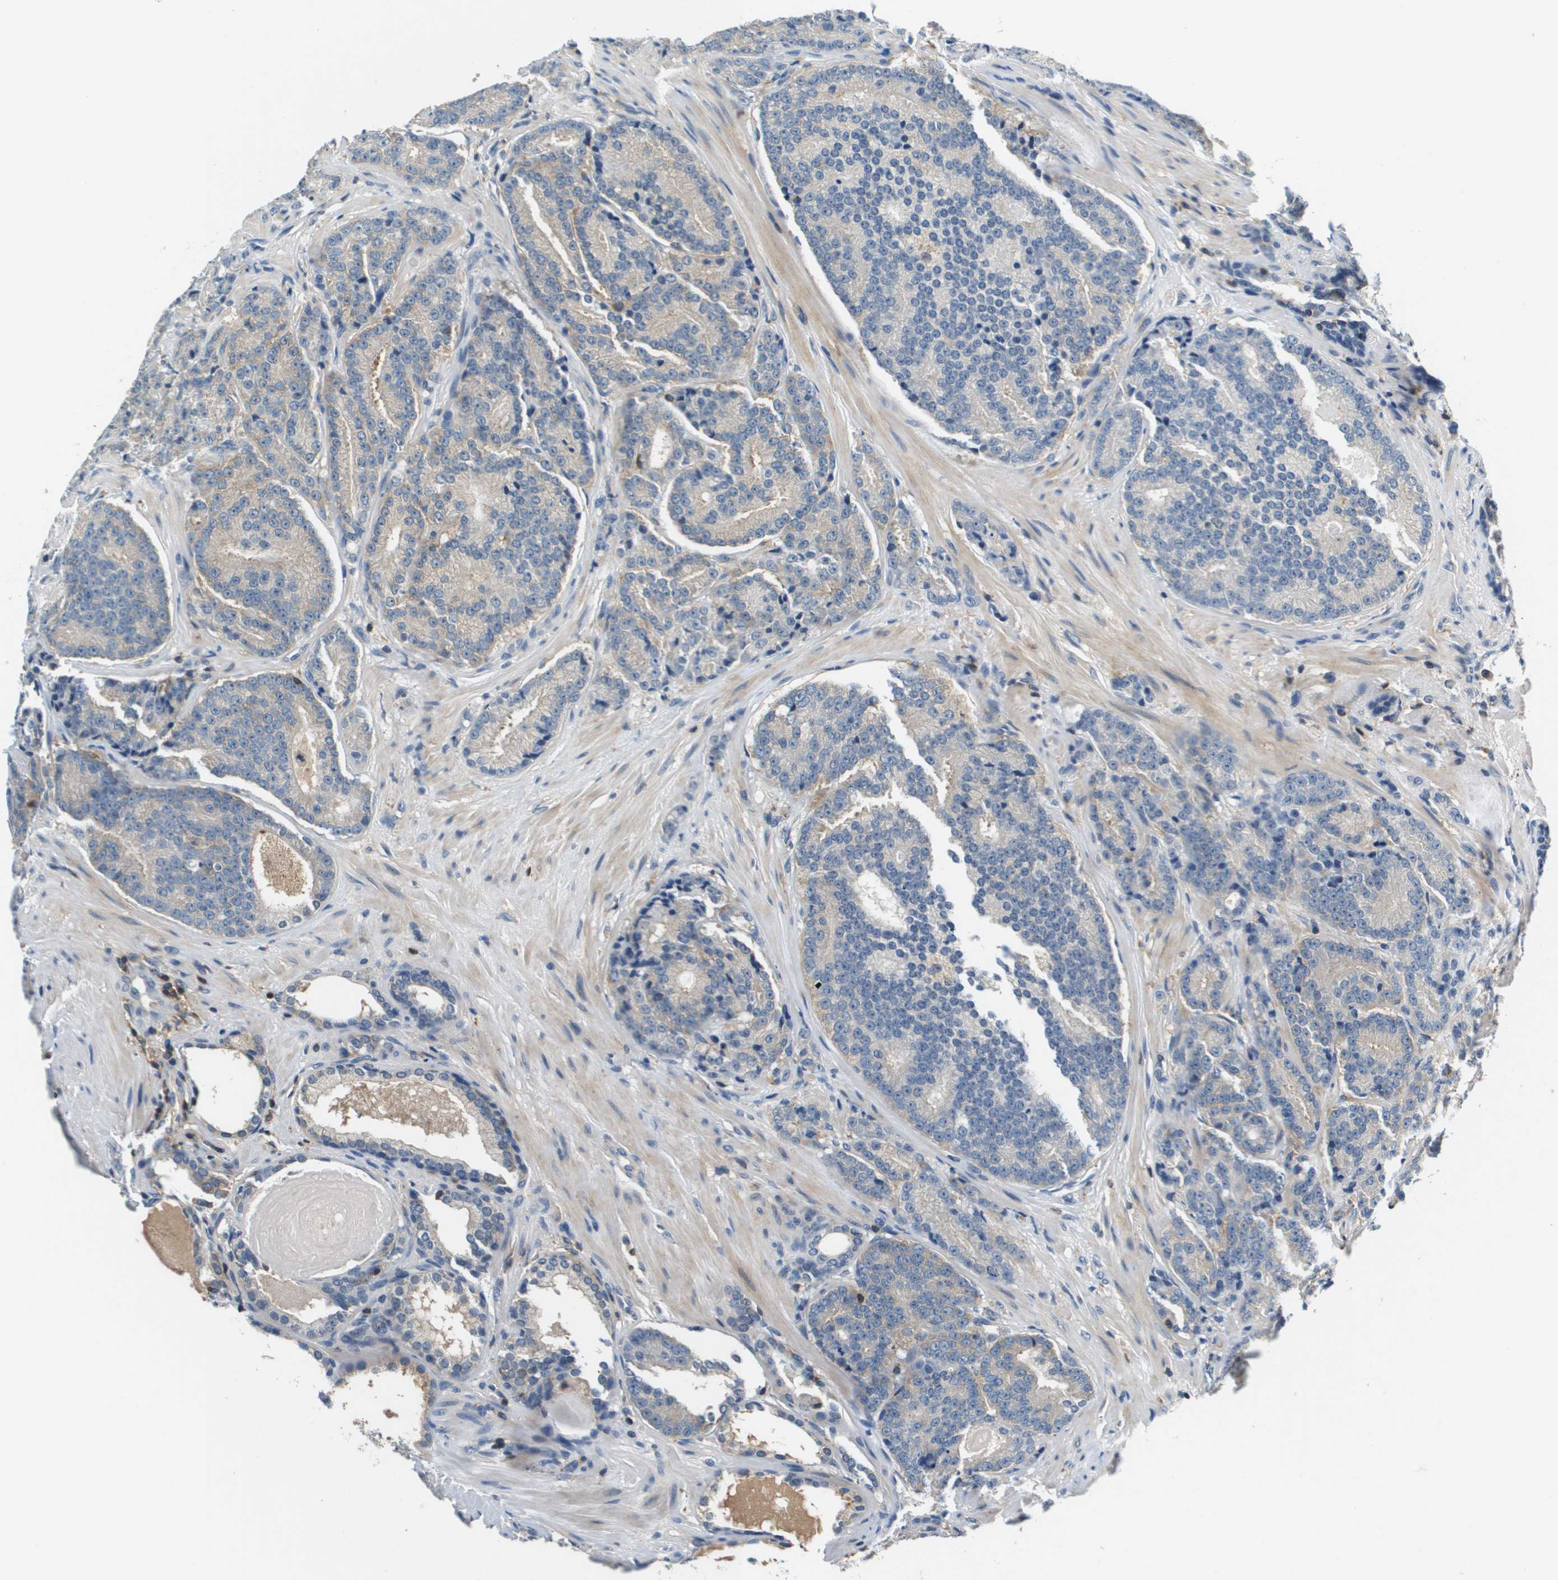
{"staining": {"intensity": "weak", "quantity": "25%-75%", "location": "cytoplasmic/membranous"}, "tissue": "prostate cancer", "cell_type": "Tumor cells", "image_type": "cancer", "snomed": [{"axis": "morphology", "description": "Adenocarcinoma, High grade"}, {"axis": "topography", "description": "Prostate"}], "caption": "Immunohistochemistry (IHC) micrograph of neoplastic tissue: prostate adenocarcinoma (high-grade) stained using immunohistochemistry reveals low levels of weak protein expression localized specifically in the cytoplasmic/membranous of tumor cells, appearing as a cytoplasmic/membranous brown color.", "gene": "KCNQ5", "patient": {"sex": "male", "age": 61}}